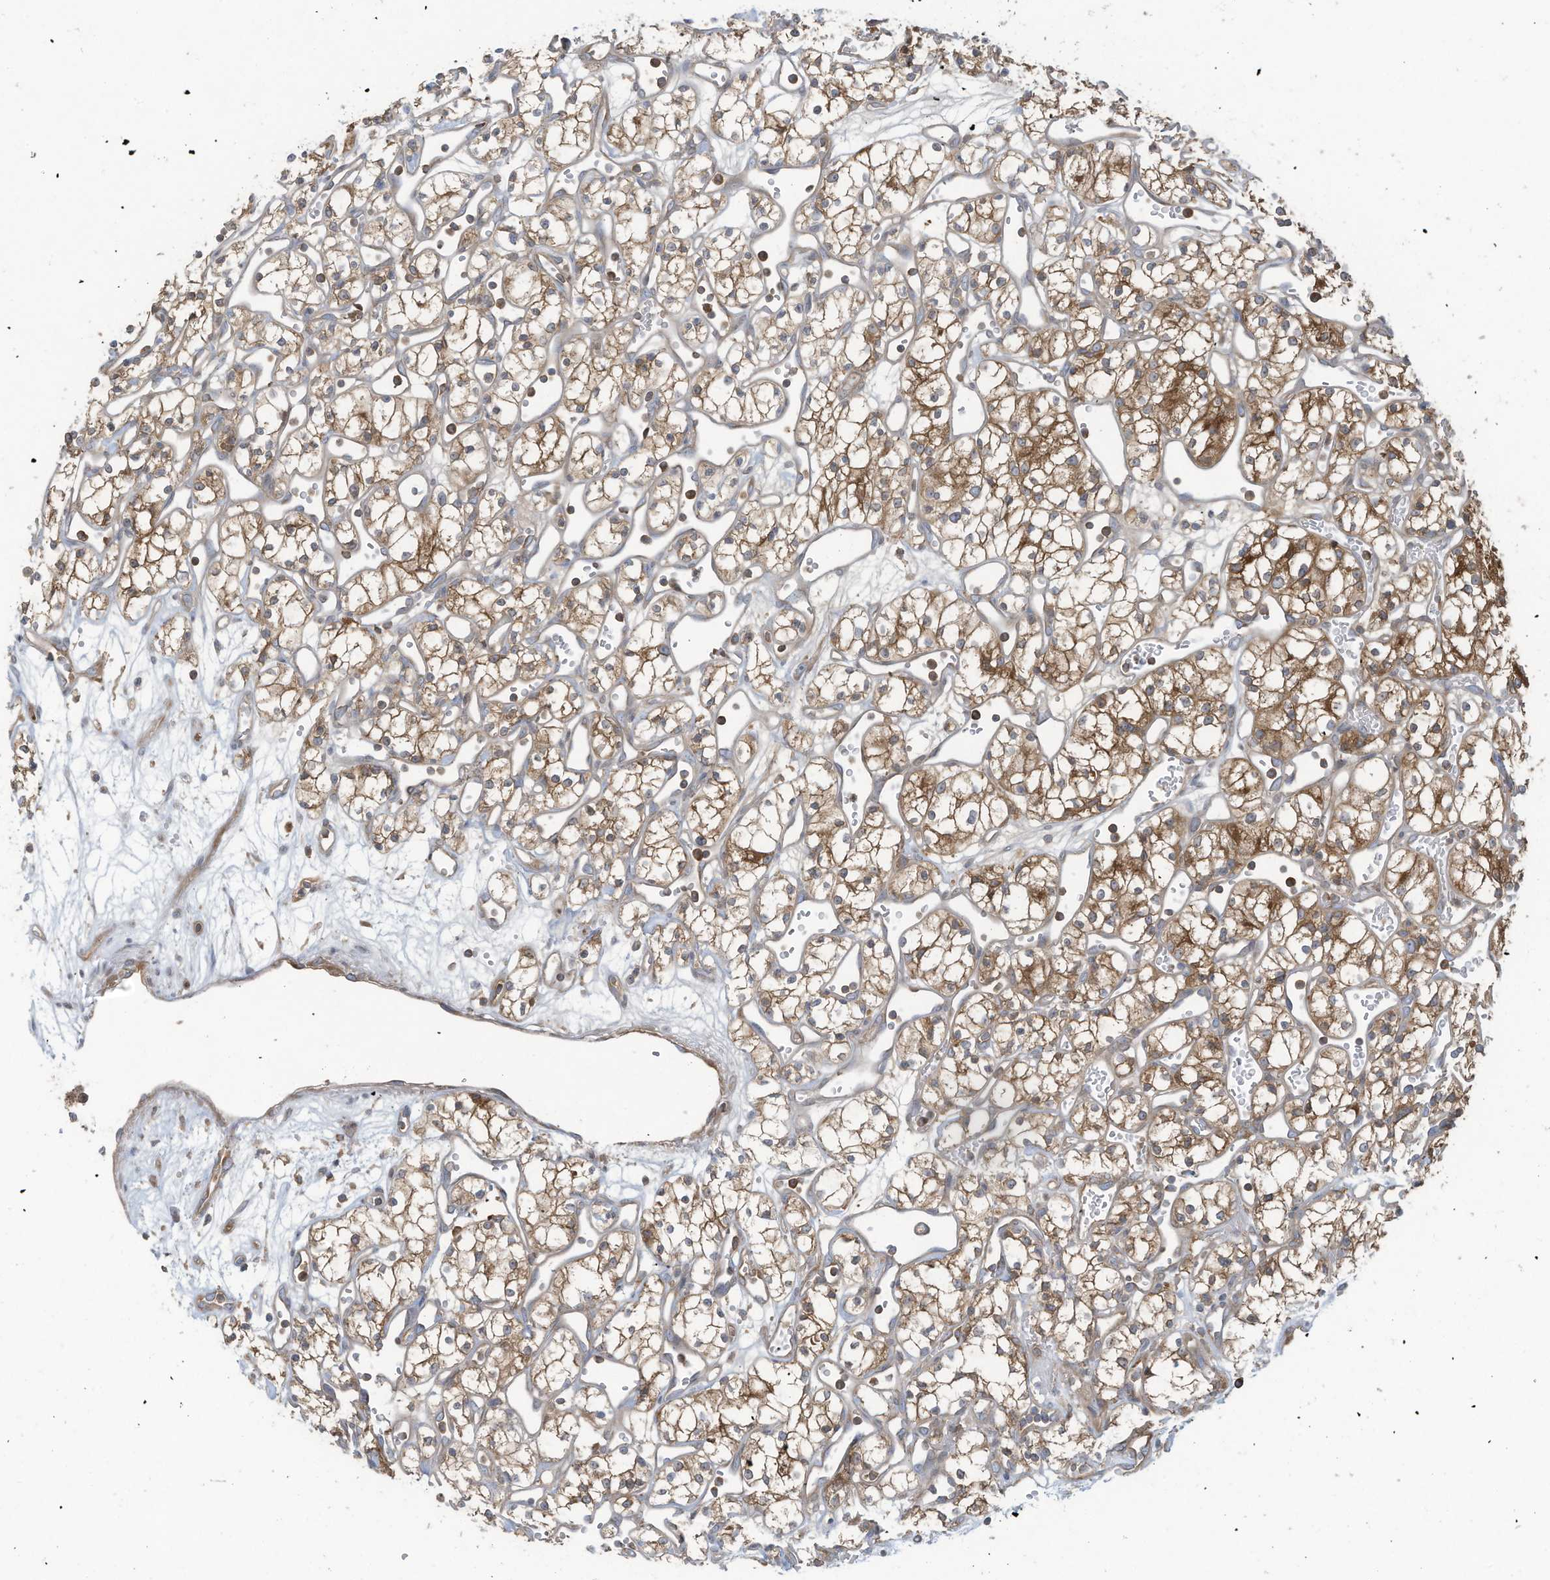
{"staining": {"intensity": "weak", "quantity": ">75%", "location": "cytoplasmic/membranous"}, "tissue": "renal cancer", "cell_type": "Tumor cells", "image_type": "cancer", "snomed": [{"axis": "morphology", "description": "Adenocarcinoma, NOS"}, {"axis": "topography", "description": "Kidney"}], "caption": "The histopathology image demonstrates staining of renal cancer, revealing weak cytoplasmic/membranous protein staining (brown color) within tumor cells.", "gene": "OLA1", "patient": {"sex": "male", "age": 59}}